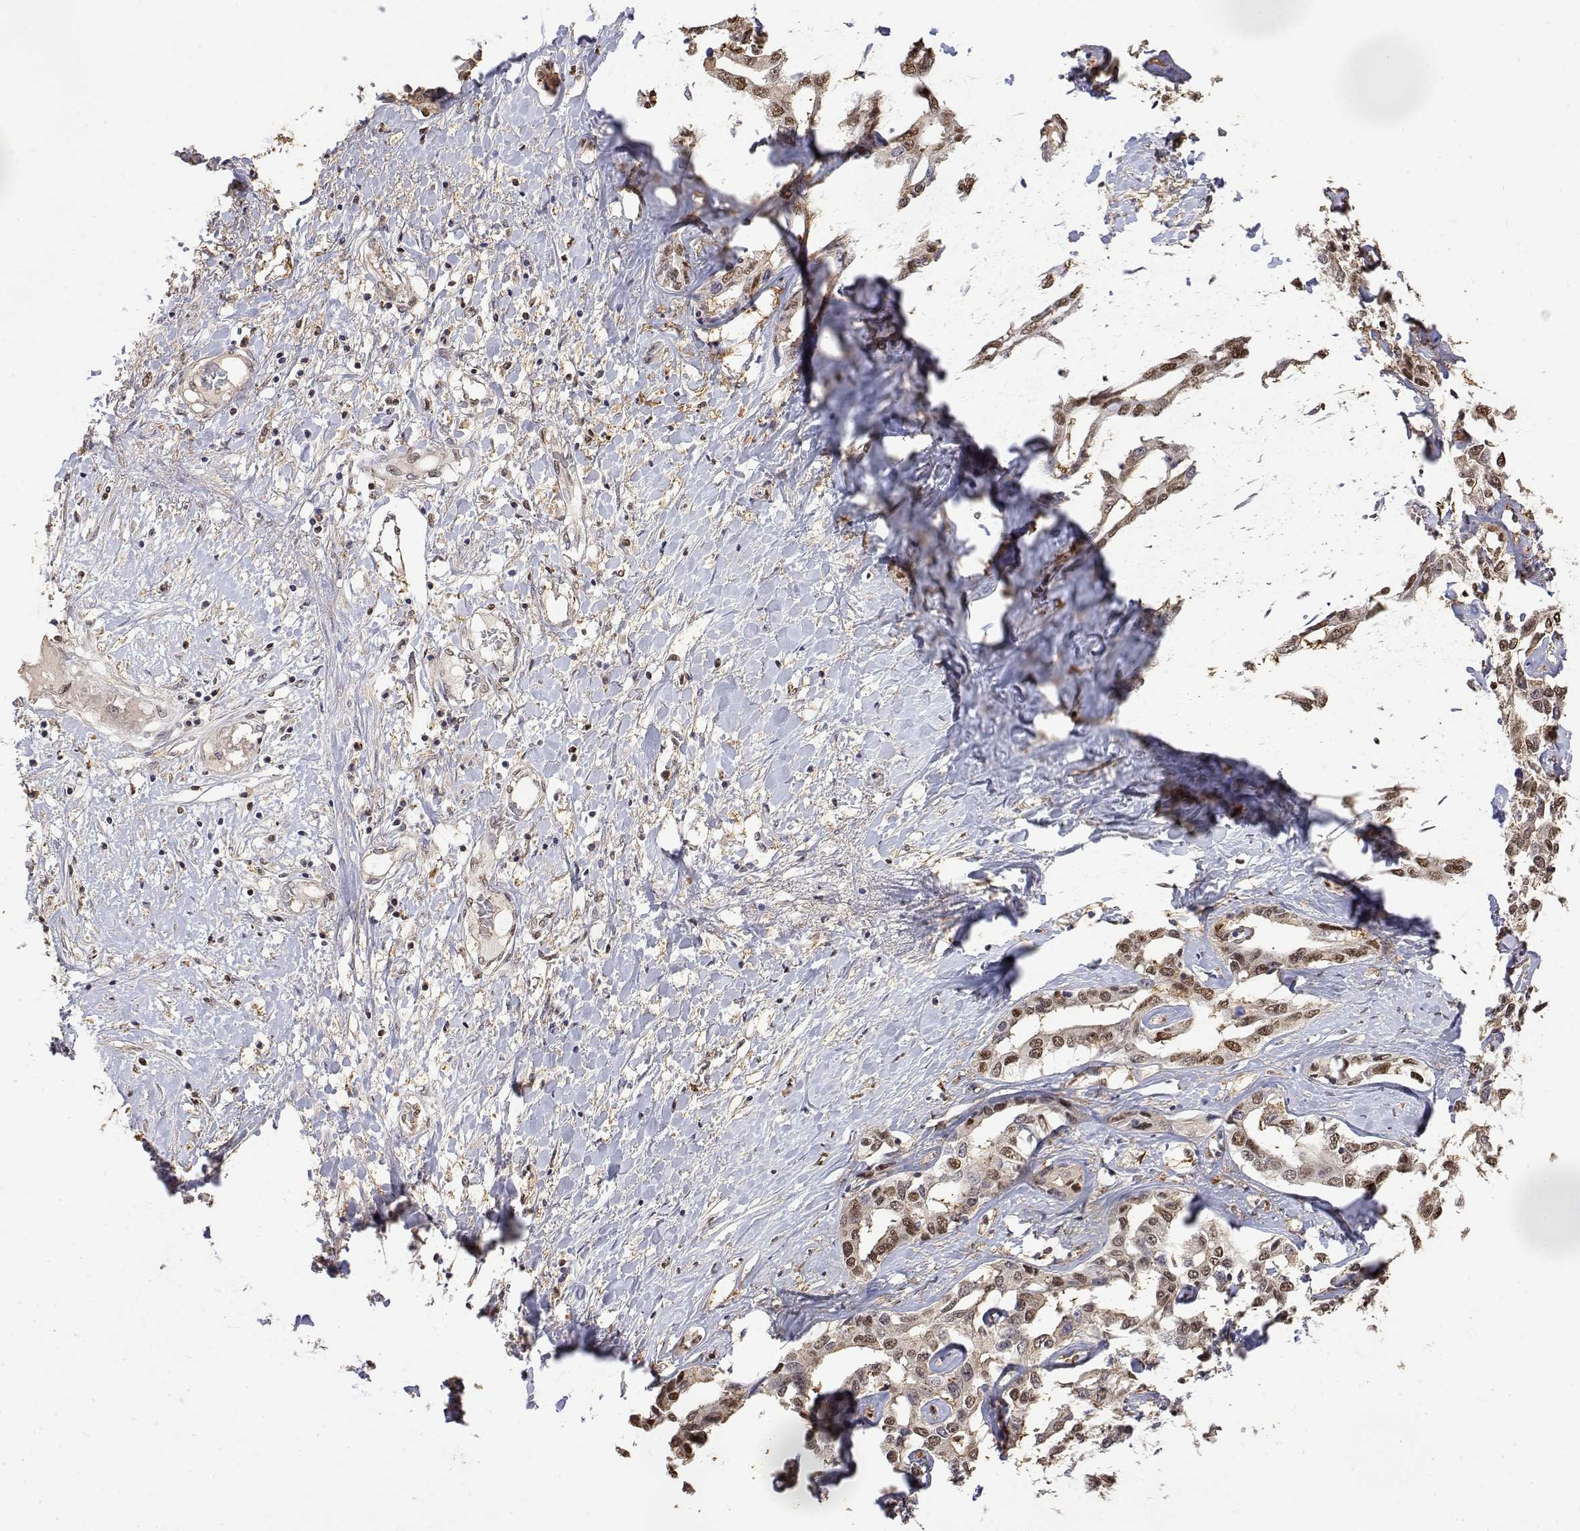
{"staining": {"intensity": "moderate", "quantity": ">75%", "location": "nuclear"}, "tissue": "liver cancer", "cell_type": "Tumor cells", "image_type": "cancer", "snomed": [{"axis": "morphology", "description": "Cholangiocarcinoma"}, {"axis": "topography", "description": "Liver"}], "caption": "This photomicrograph demonstrates IHC staining of human liver cancer (cholangiocarcinoma), with medium moderate nuclear expression in approximately >75% of tumor cells.", "gene": "TPI1", "patient": {"sex": "male", "age": 59}}